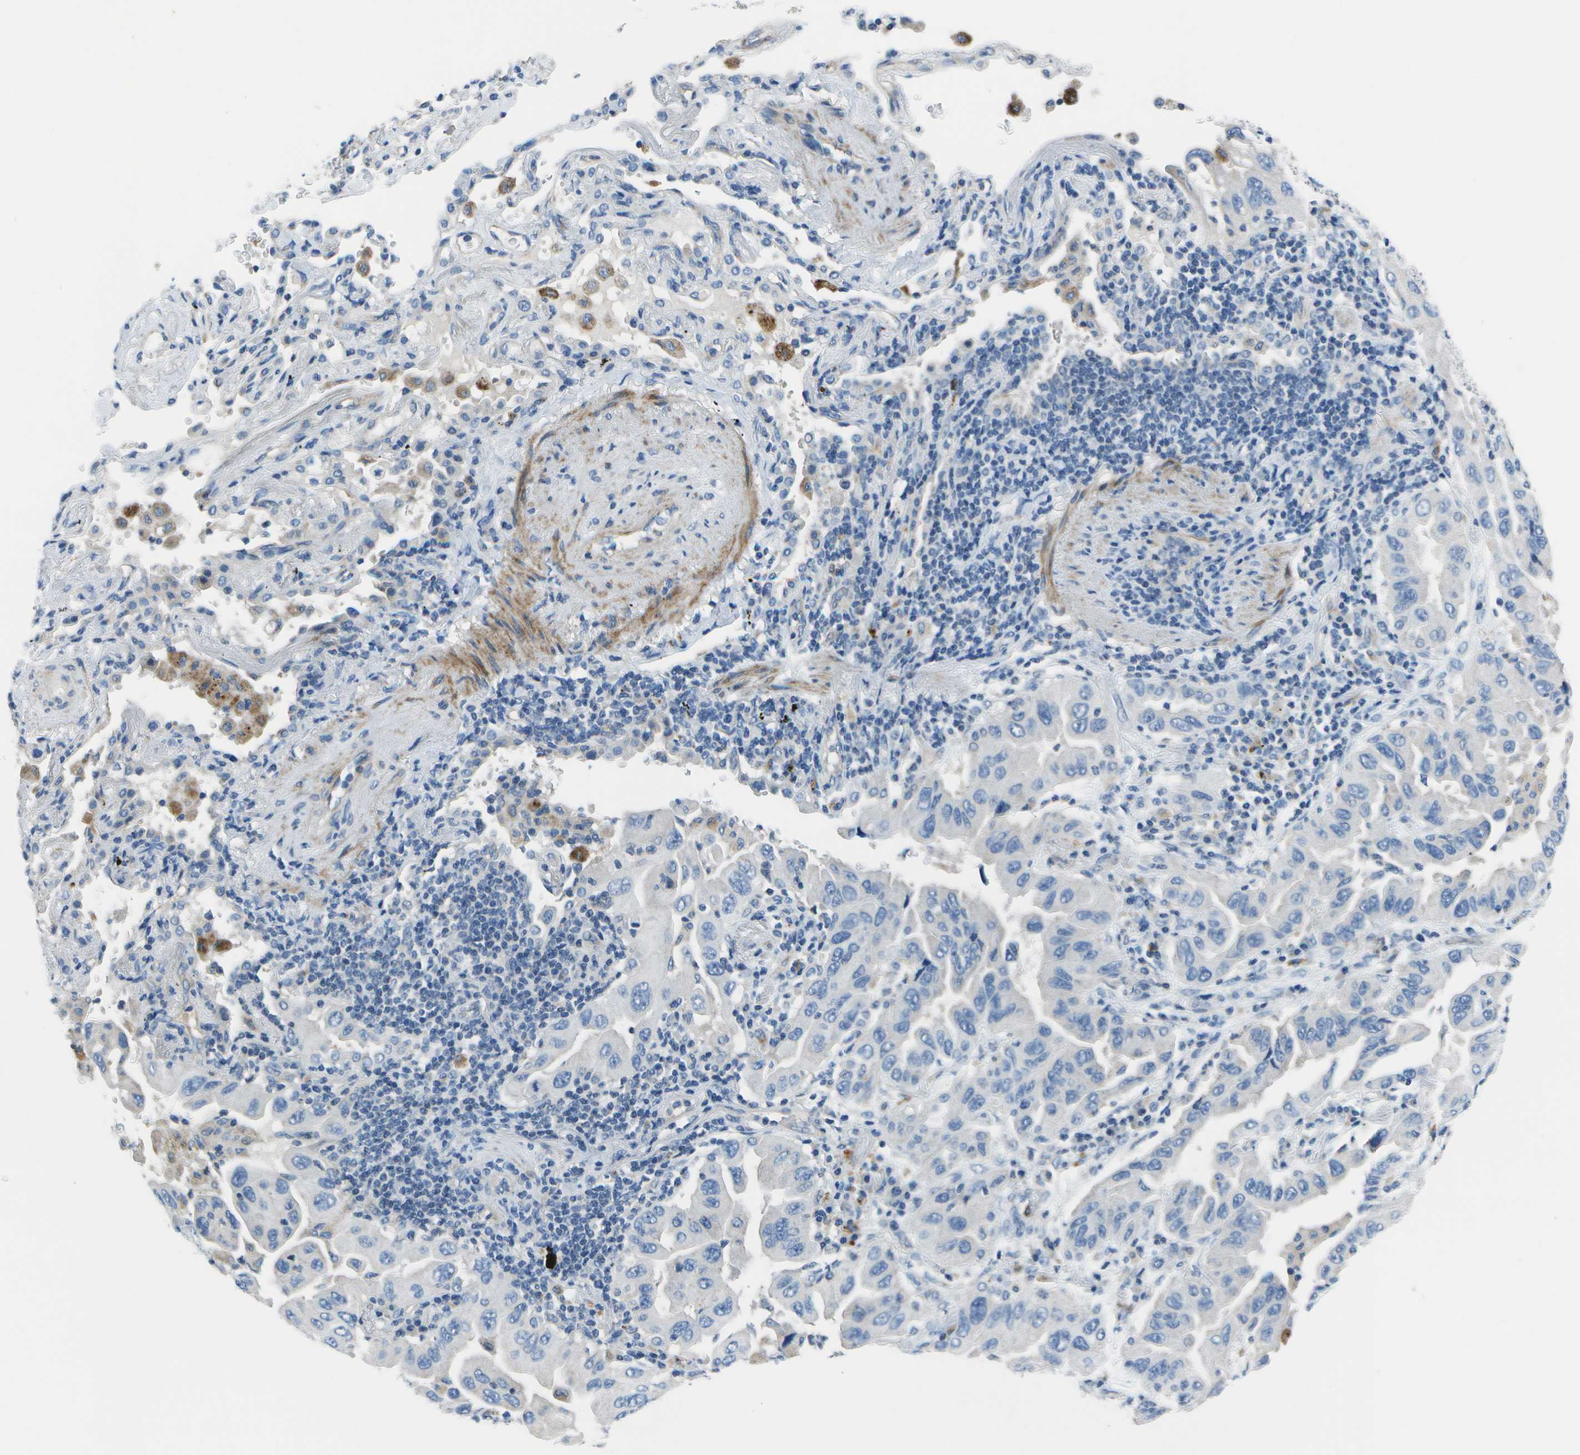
{"staining": {"intensity": "negative", "quantity": "none", "location": "none"}, "tissue": "lung cancer", "cell_type": "Tumor cells", "image_type": "cancer", "snomed": [{"axis": "morphology", "description": "Adenocarcinoma, NOS"}, {"axis": "topography", "description": "Lung"}], "caption": "This is a photomicrograph of immunohistochemistry staining of lung cancer, which shows no positivity in tumor cells.", "gene": "DCT", "patient": {"sex": "female", "age": 65}}